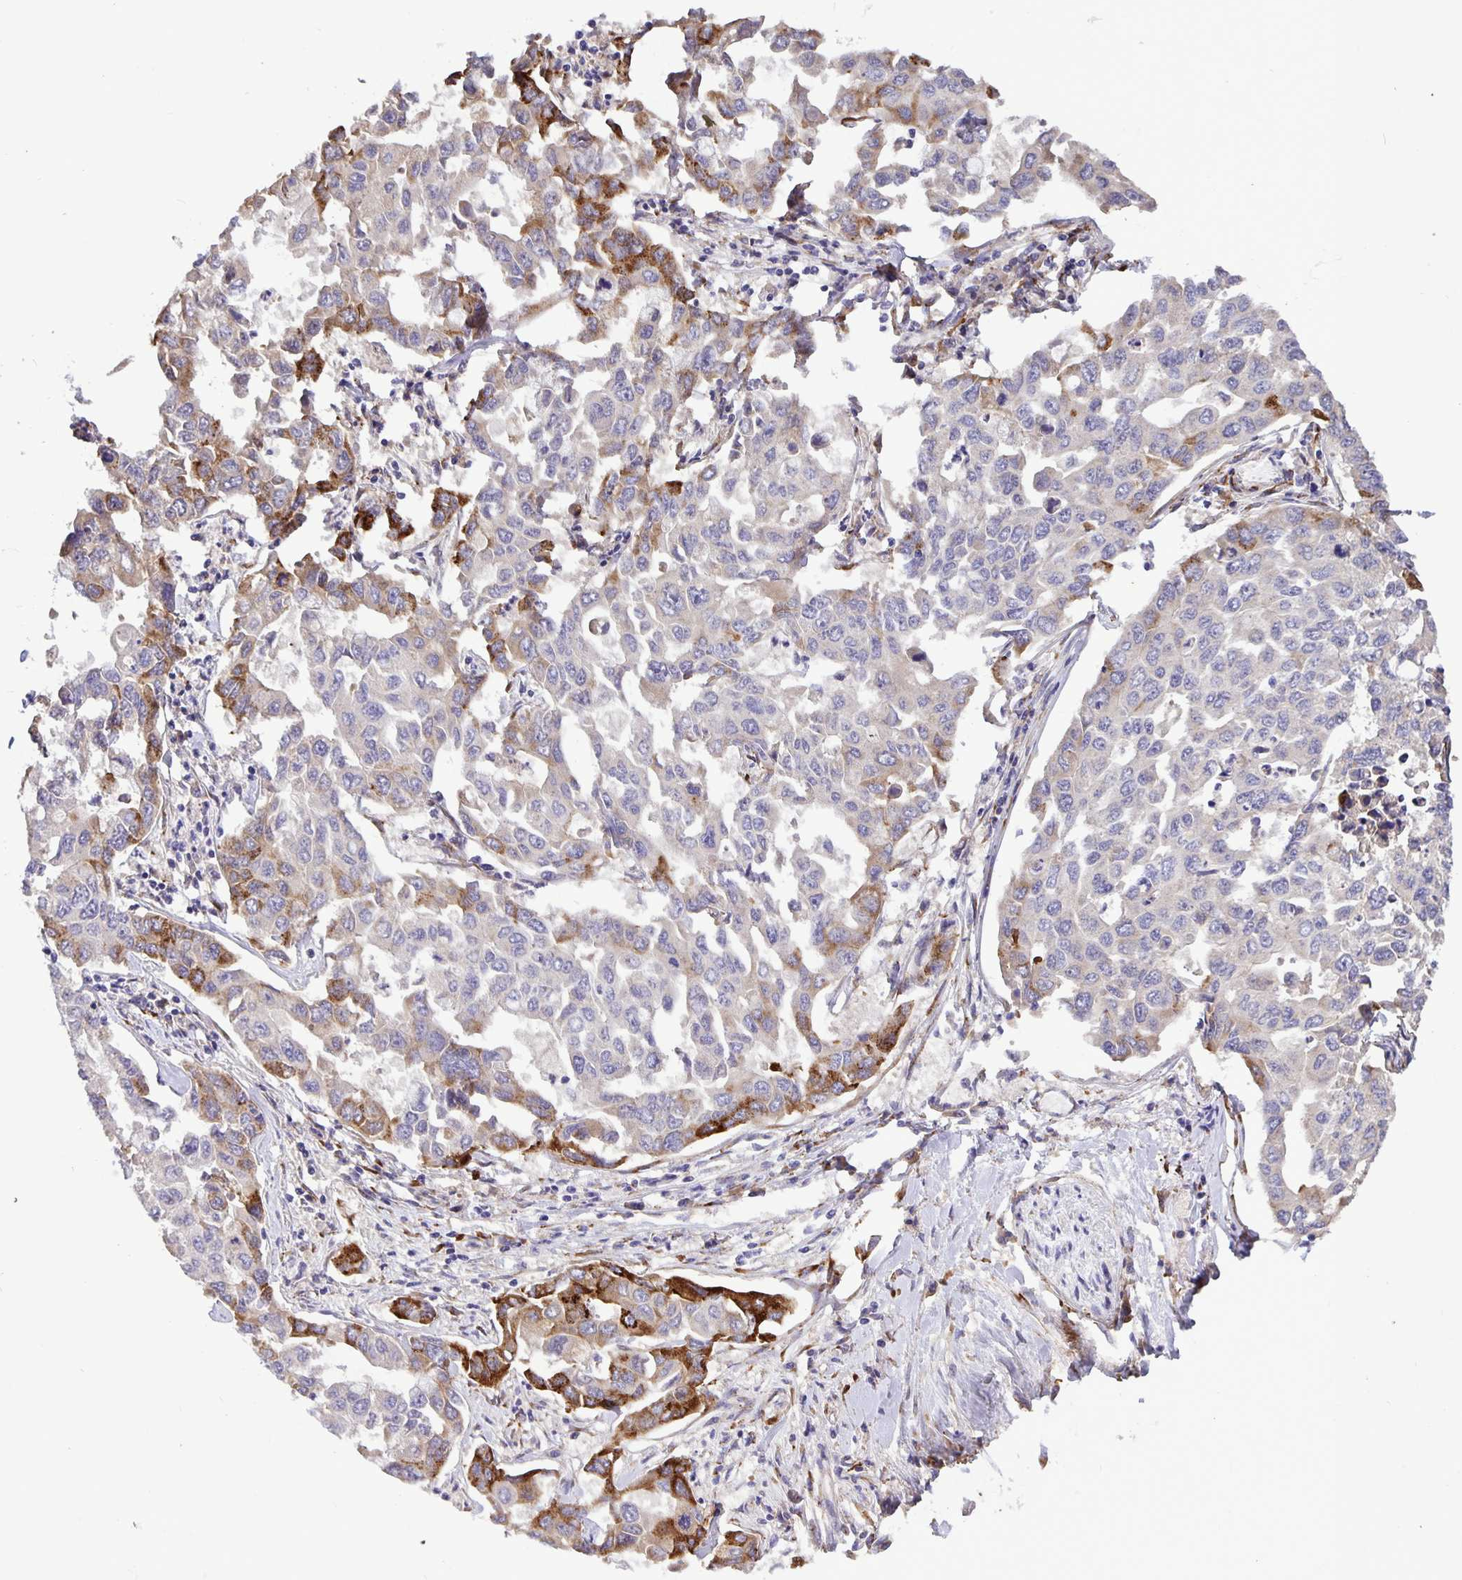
{"staining": {"intensity": "strong", "quantity": "<25%", "location": "cytoplasmic/membranous"}, "tissue": "lung cancer", "cell_type": "Tumor cells", "image_type": "cancer", "snomed": [{"axis": "morphology", "description": "Adenocarcinoma, NOS"}, {"axis": "topography", "description": "Lung"}], "caption": "IHC (DAB (3,3'-diaminobenzidine)) staining of lung cancer (adenocarcinoma) demonstrates strong cytoplasmic/membranous protein expression in approximately <25% of tumor cells.", "gene": "EML6", "patient": {"sex": "male", "age": 64}}